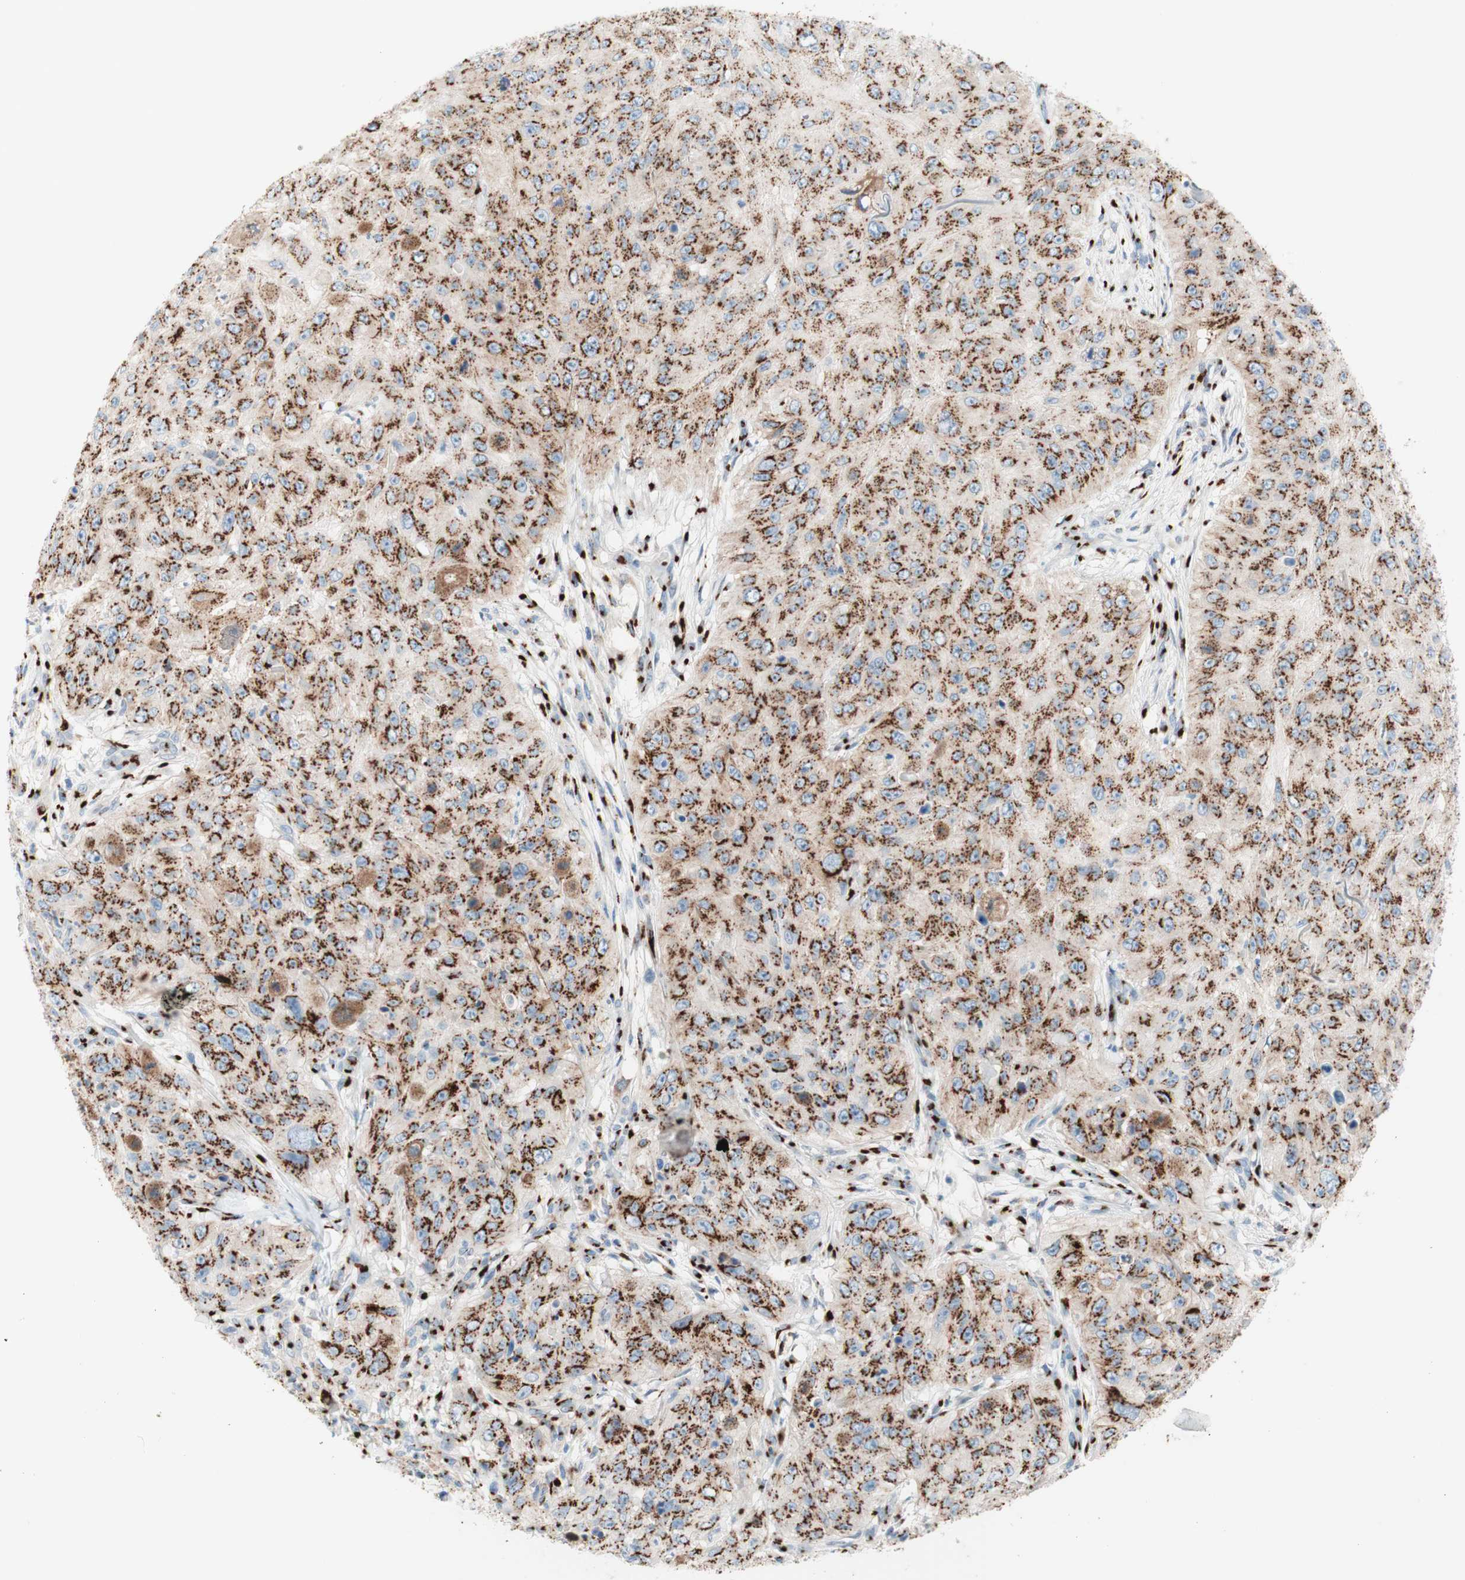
{"staining": {"intensity": "strong", "quantity": ">75%", "location": "cytoplasmic/membranous"}, "tissue": "skin cancer", "cell_type": "Tumor cells", "image_type": "cancer", "snomed": [{"axis": "morphology", "description": "Squamous cell carcinoma, NOS"}, {"axis": "topography", "description": "Skin"}], "caption": "Protein expression analysis of human skin squamous cell carcinoma reveals strong cytoplasmic/membranous expression in about >75% of tumor cells.", "gene": "GOLGB1", "patient": {"sex": "female", "age": 80}}